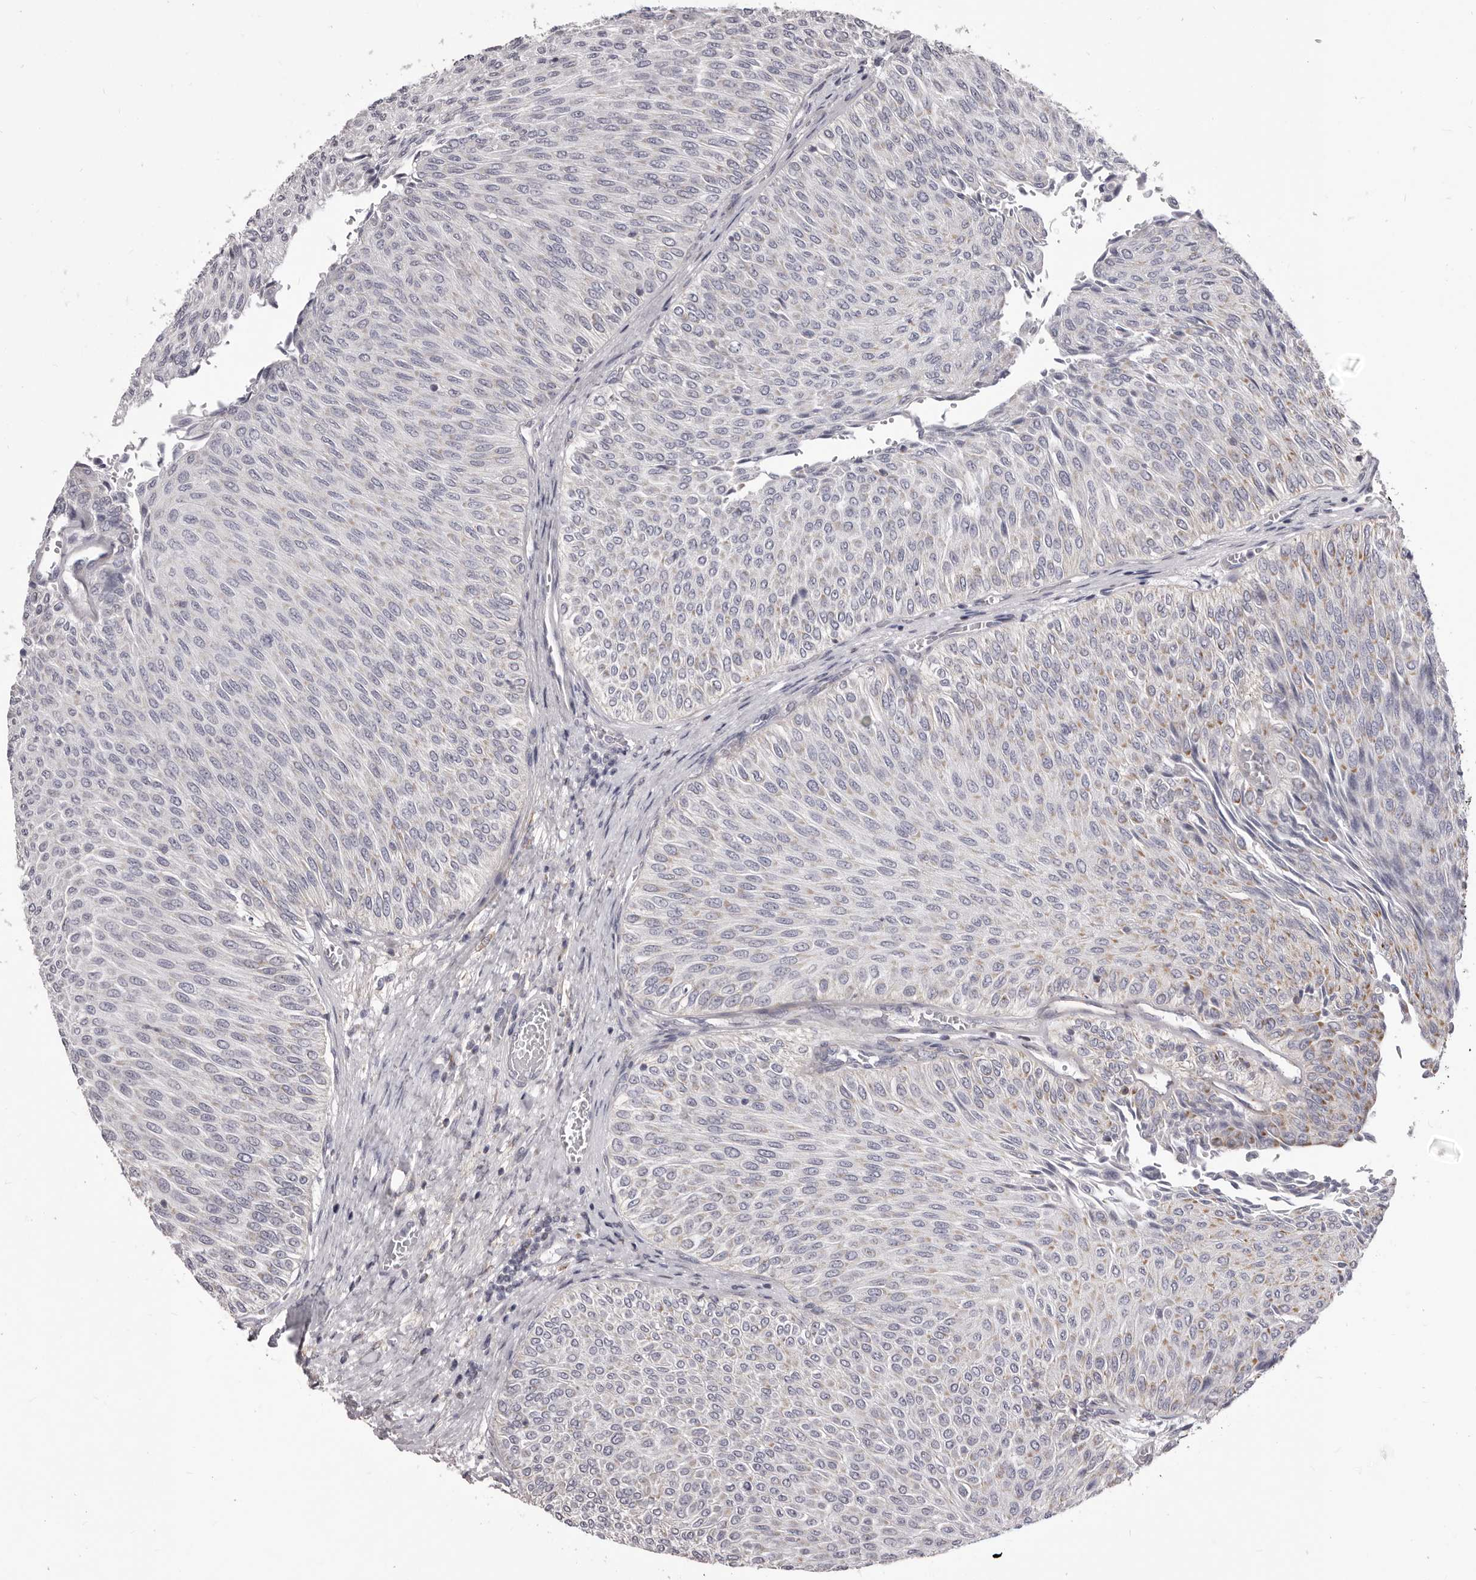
{"staining": {"intensity": "moderate", "quantity": "25%-75%", "location": "cytoplasmic/membranous"}, "tissue": "urothelial cancer", "cell_type": "Tumor cells", "image_type": "cancer", "snomed": [{"axis": "morphology", "description": "Urothelial carcinoma, Low grade"}, {"axis": "topography", "description": "Urinary bladder"}], "caption": "A photomicrograph of urothelial carcinoma (low-grade) stained for a protein reveals moderate cytoplasmic/membranous brown staining in tumor cells. The staining was performed using DAB, with brown indicating positive protein expression. Nuclei are stained blue with hematoxylin.", "gene": "PRMT2", "patient": {"sex": "male", "age": 78}}